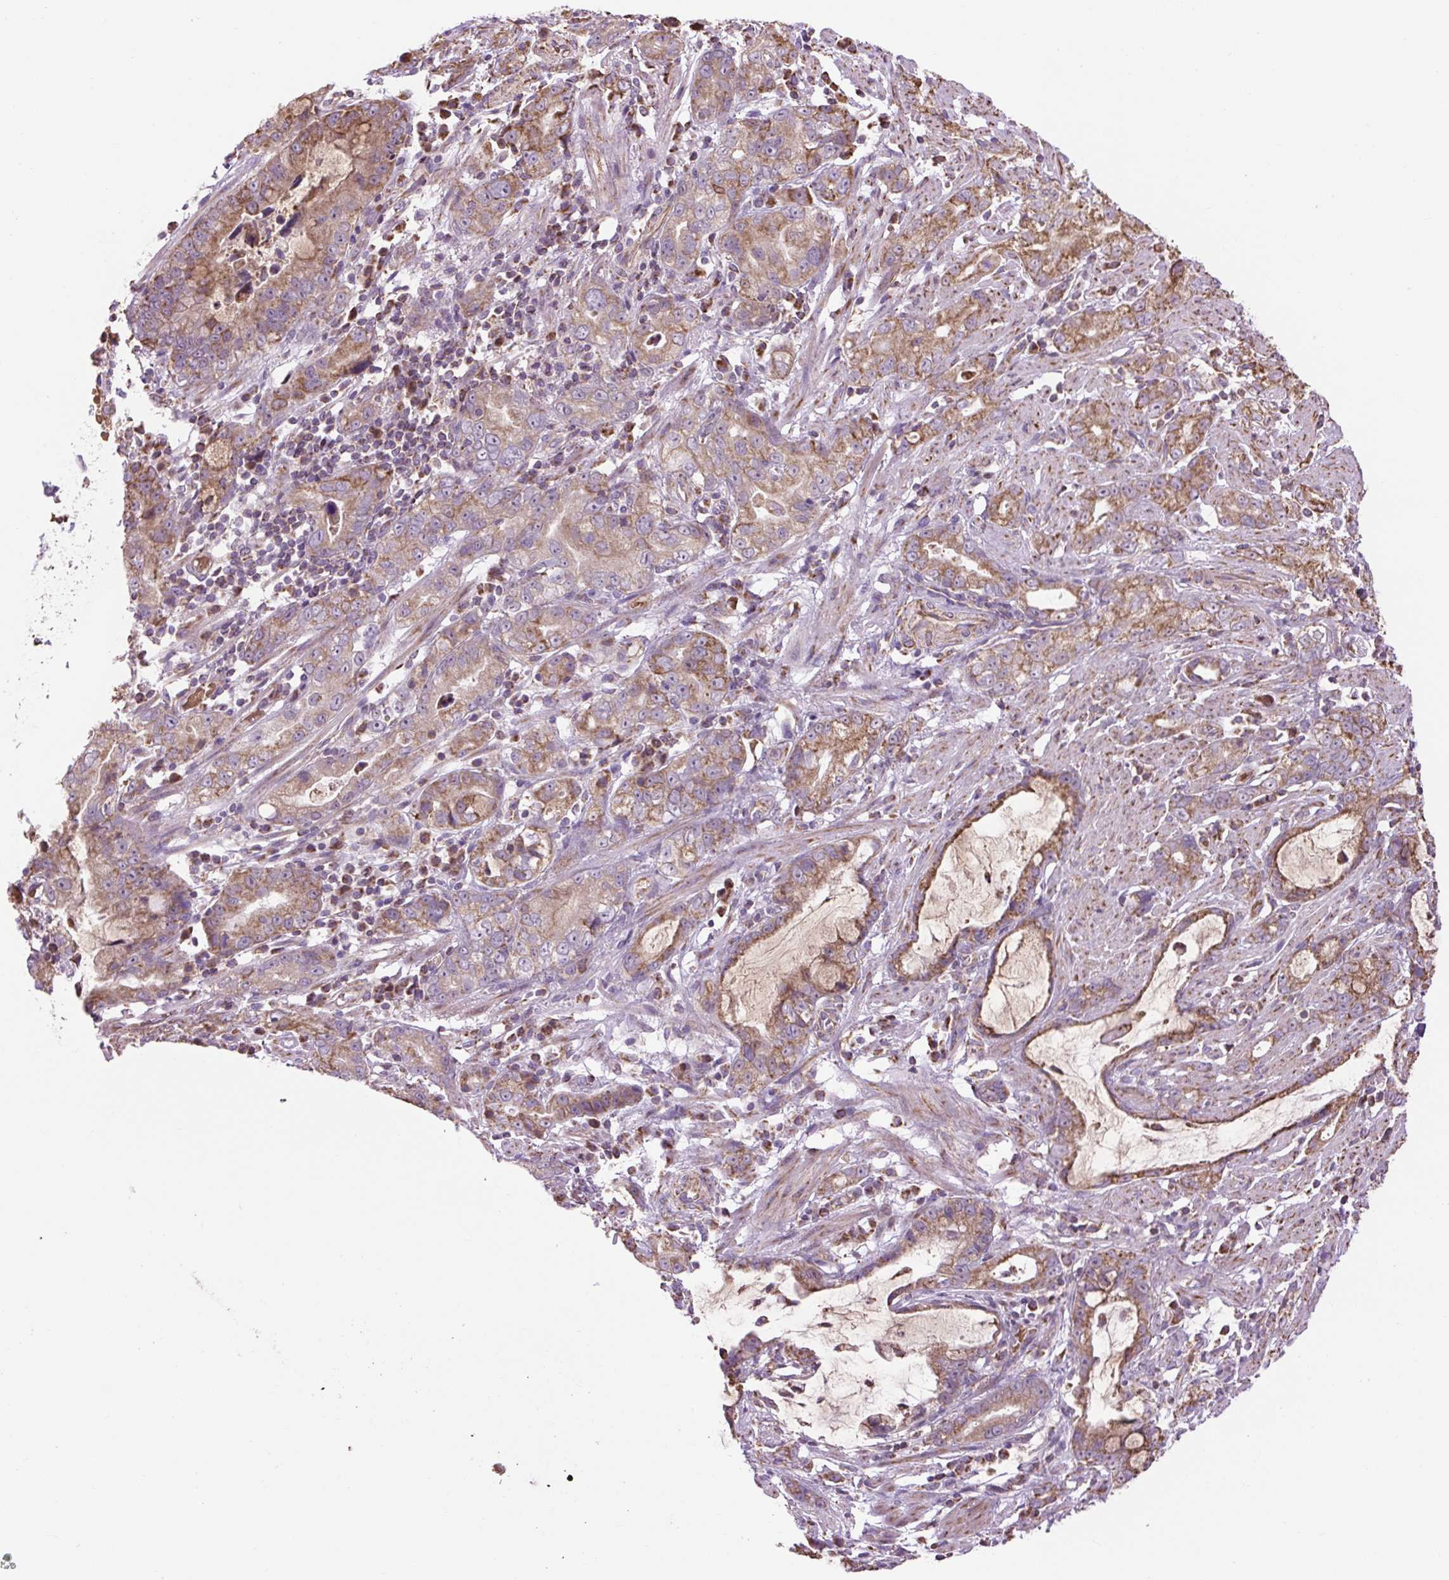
{"staining": {"intensity": "moderate", "quantity": ">75%", "location": "cytoplasmic/membranous"}, "tissue": "stomach cancer", "cell_type": "Tumor cells", "image_type": "cancer", "snomed": [{"axis": "morphology", "description": "Adenocarcinoma, NOS"}, {"axis": "topography", "description": "Stomach"}], "caption": "Tumor cells exhibit medium levels of moderate cytoplasmic/membranous expression in about >75% of cells in human adenocarcinoma (stomach).", "gene": "PLCG1", "patient": {"sex": "male", "age": 55}}